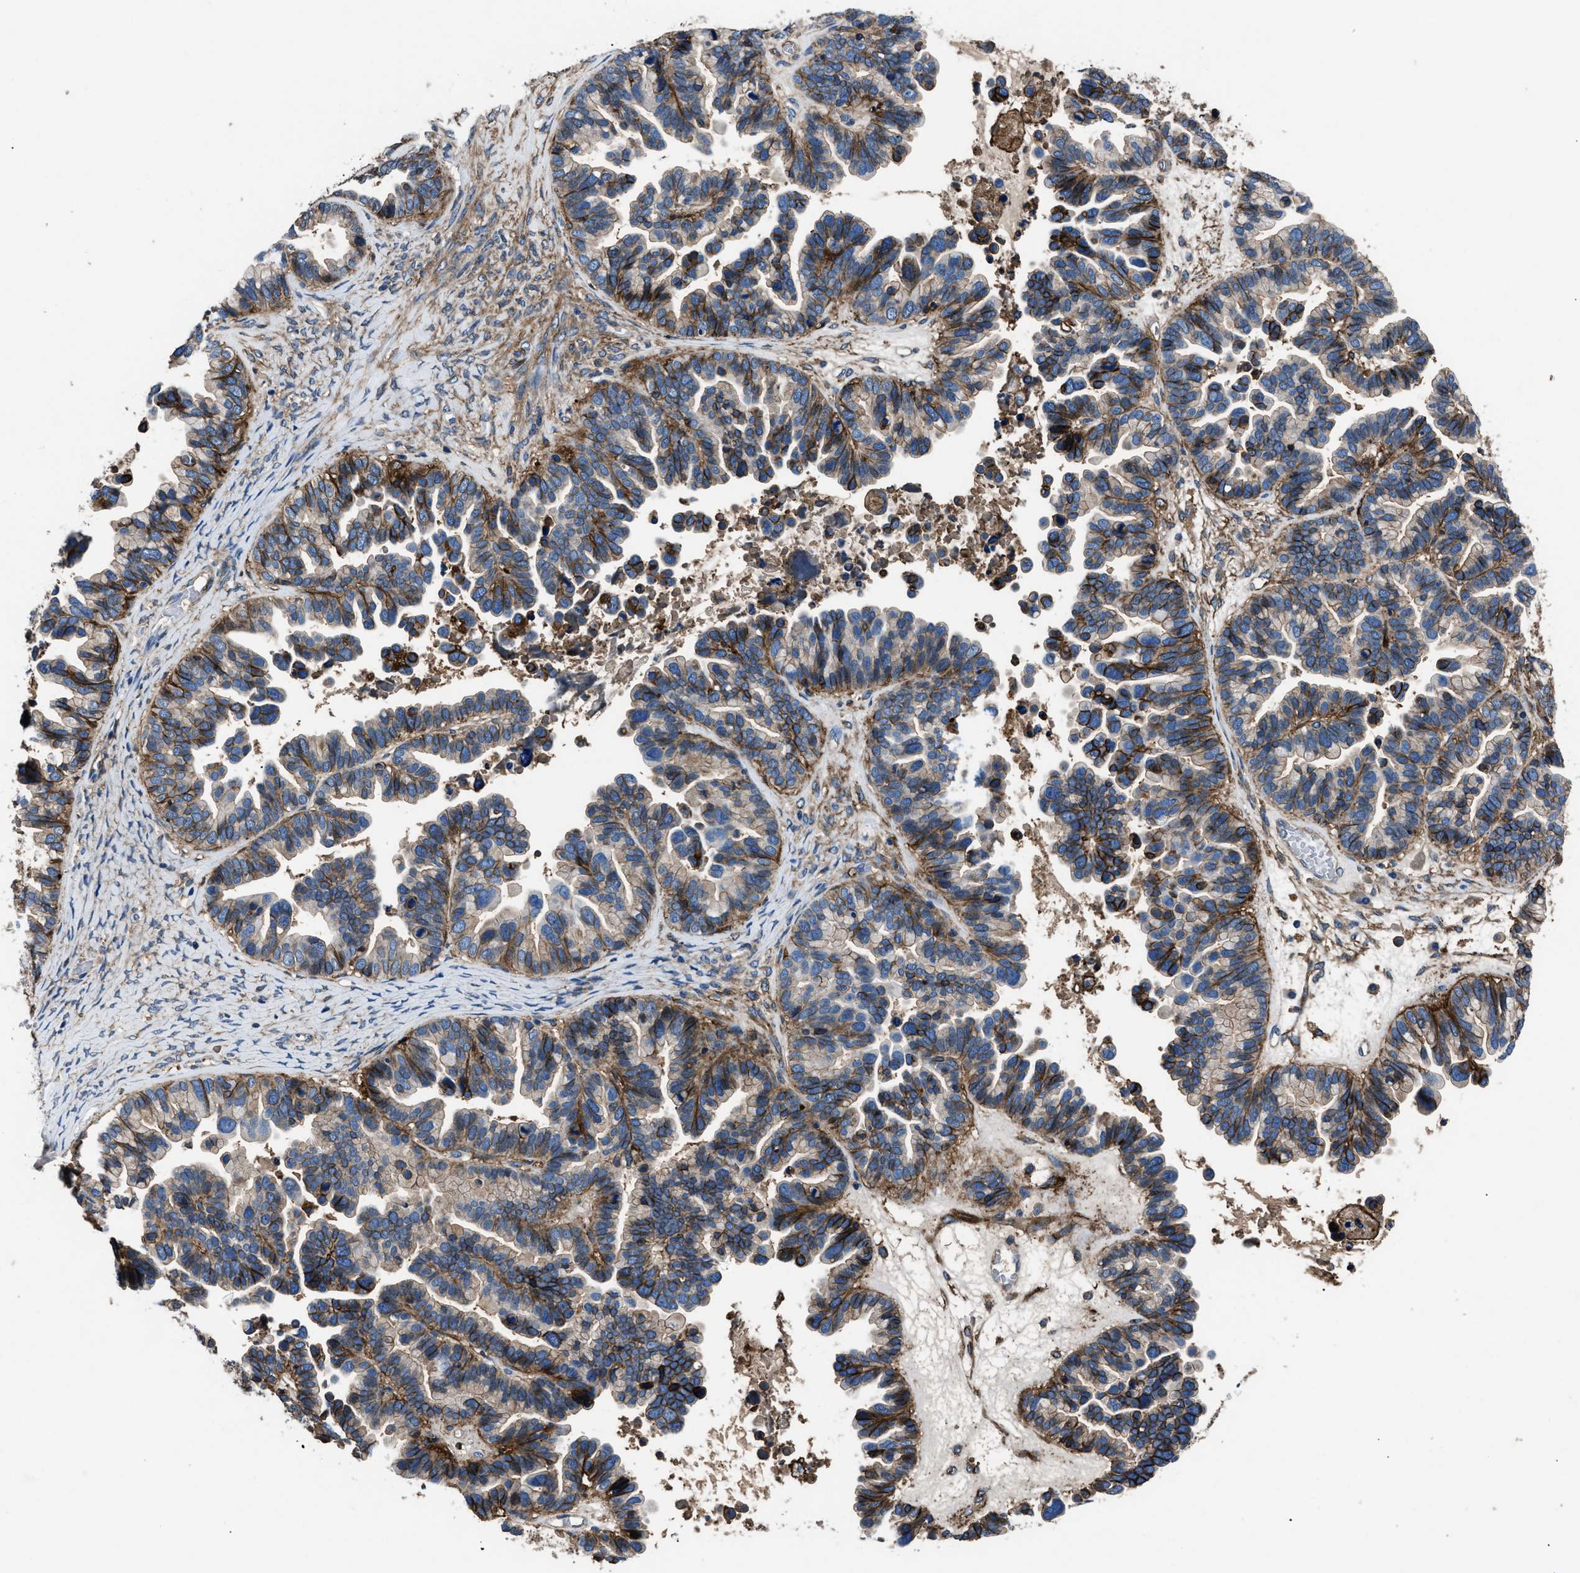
{"staining": {"intensity": "moderate", "quantity": "25%-75%", "location": "cytoplasmic/membranous"}, "tissue": "ovarian cancer", "cell_type": "Tumor cells", "image_type": "cancer", "snomed": [{"axis": "morphology", "description": "Cystadenocarcinoma, serous, NOS"}, {"axis": "topography", "description": "Ovary"}], "caption": "Moderate cytoplasmic/membranous positivity is appreciated in approximately 25%-75% of tumor cells in ovarian cancer (serous cystadenocarcinoma).", "gene": "CD276", "patient": {"sex": "female", "age": 56}}